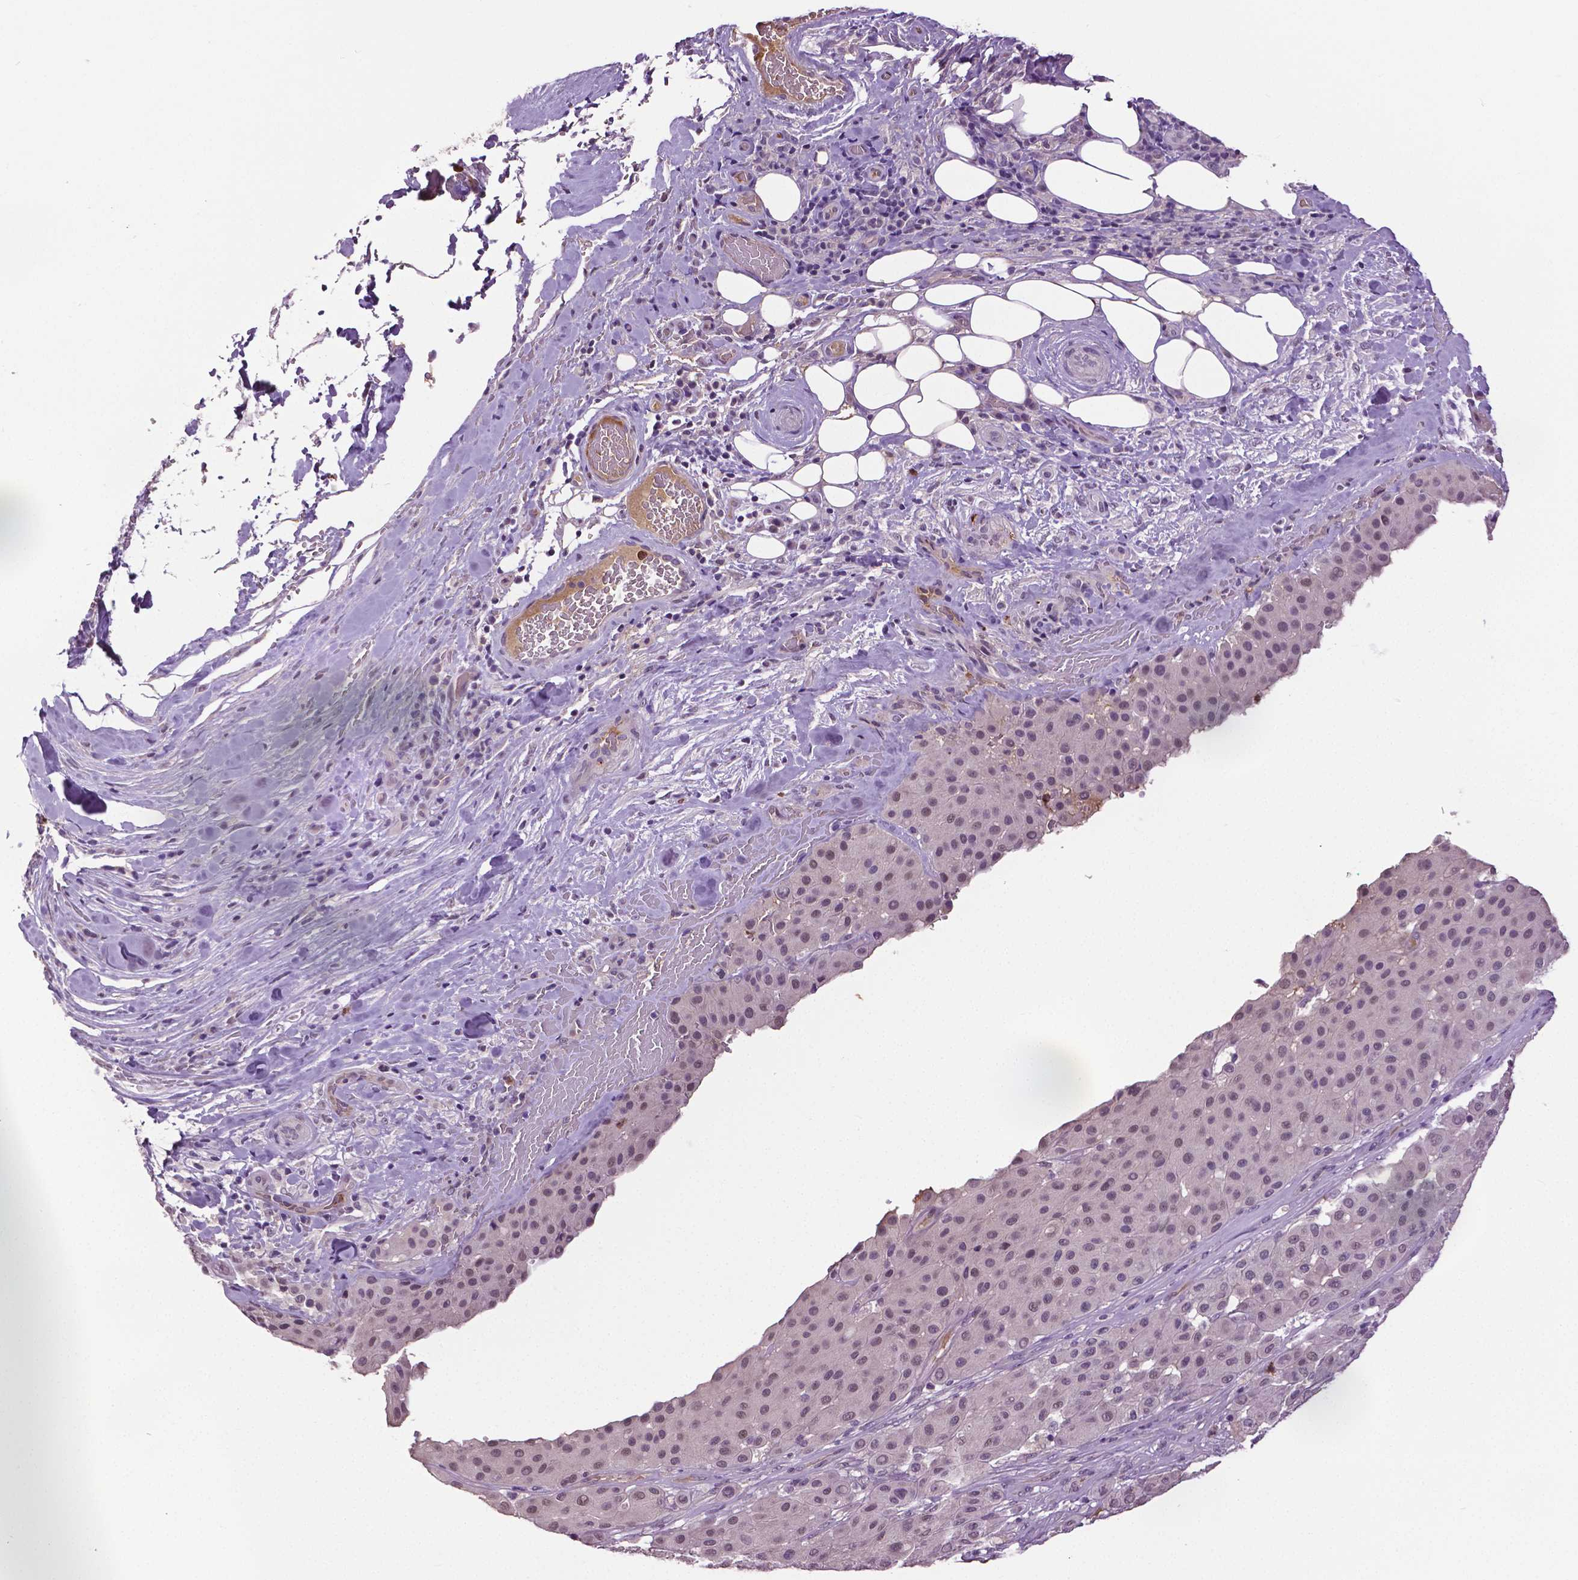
{"staining": {"intensity": "weak", "quantity": ">75%", "location": "nuclear"}, "tissue": "melanoma", "cell_type": "Tumor cells", "image_type": "cancer", "snomed": [{"axis": "morphology", "description": "Malignant melanoma, Metastatic site"}, {"axis": "topography", "description": "Smooth muscle"}], "caption": "The photomicrograph shows staining of malignant melanoma (metastatic site), revealing weak nuclear protein positivity (brown color) within tumor cells.", "gene": "PTPN5", "patient": {"sex": "male", "age": 41}}